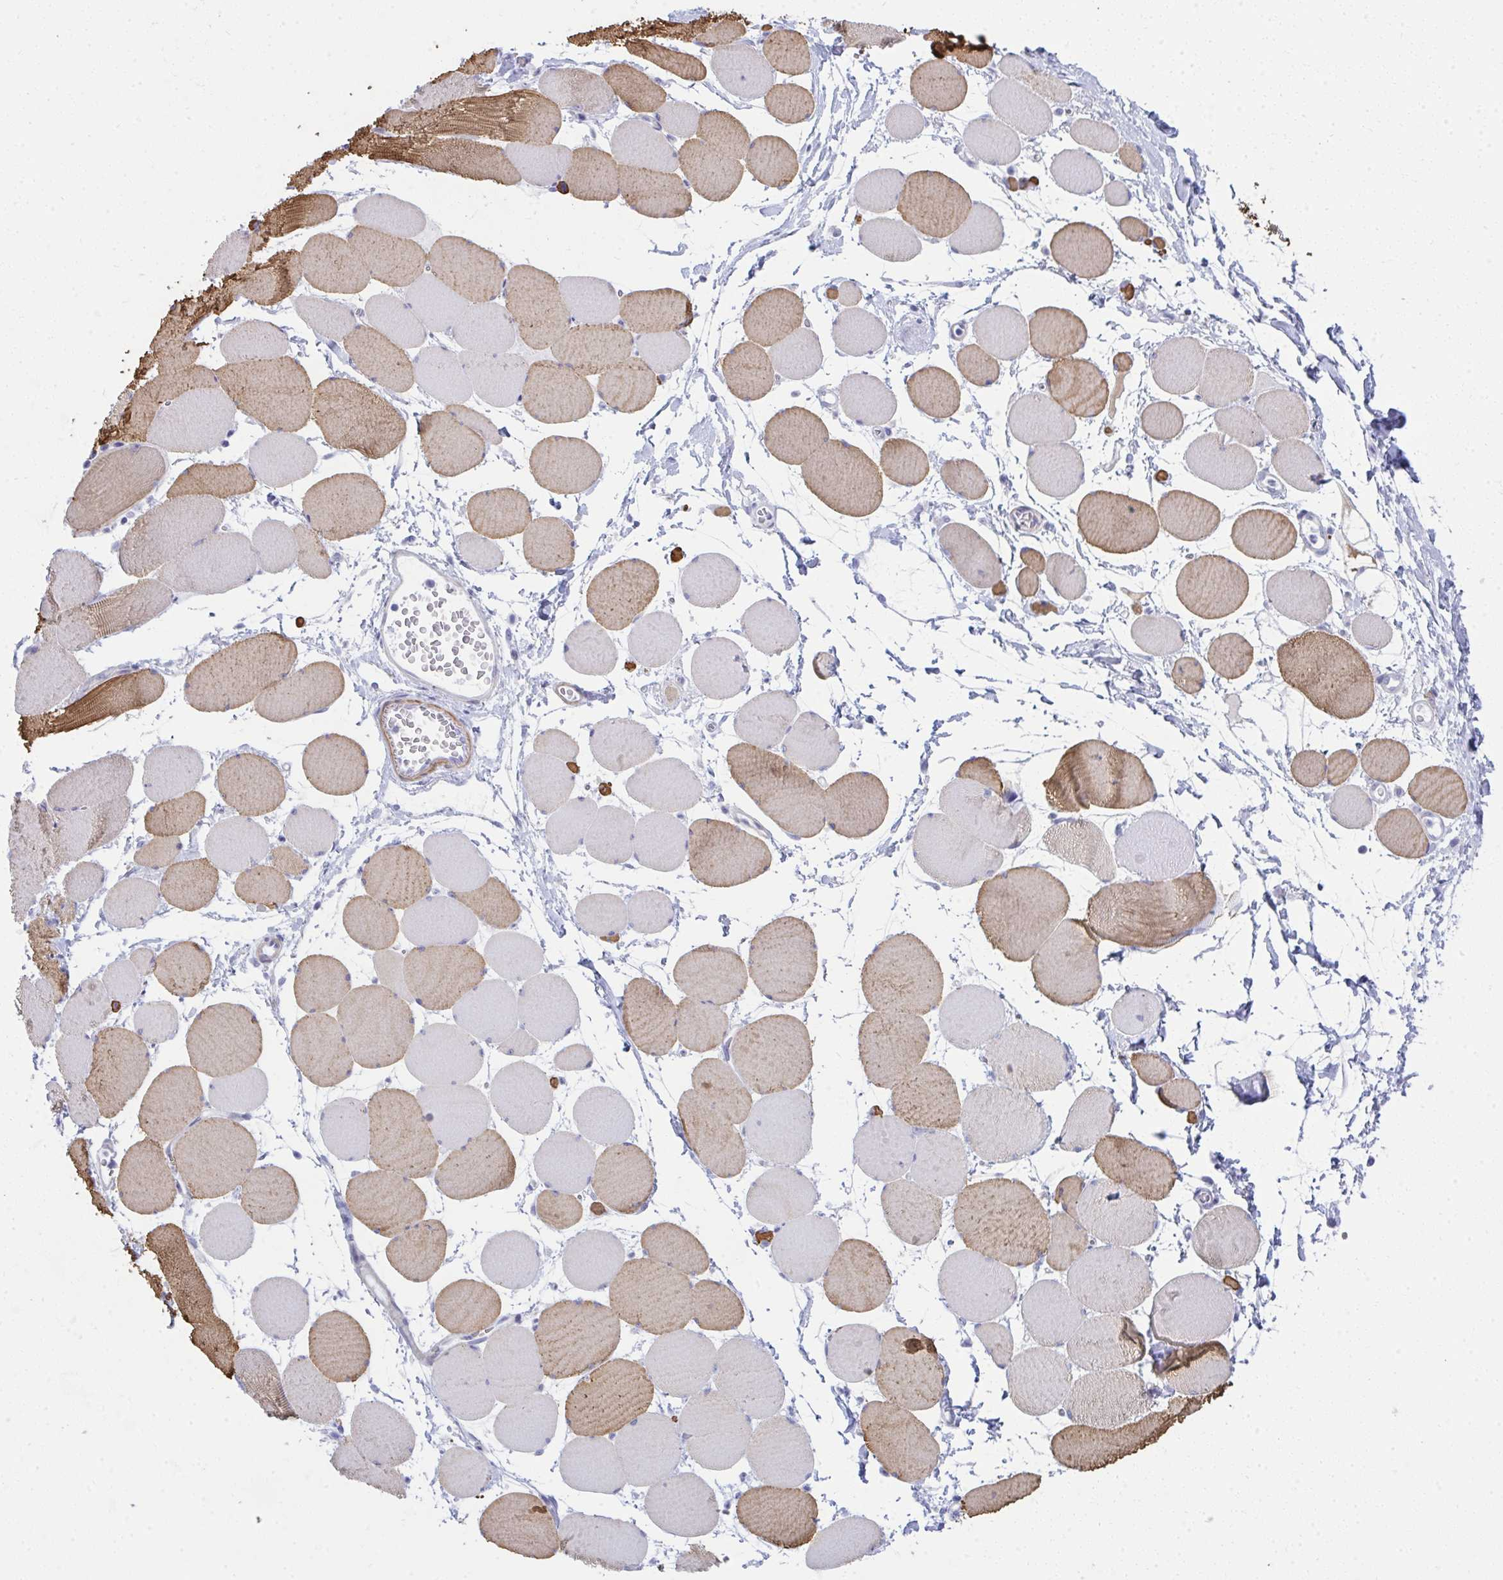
{"staining": {"intensity": "moderate", "quantity": "25%-75%", "location": "cytoplasmic/membranous"}, "tissue": "skeletal muscle", "cell_type": "Myocytes", "image_type": "normal", "snomed": [{"axis": "morphology", "description": "Normal tissue, NOS"}, {"axis": "topography", "description": "Skeletal muscle"}], "caption": "Human skeletal muscle stained with a protein marker exhibits moderate staining in myocytes.", "gene": "PUS7L", "patient": {"sex": "female", "age": 75}}